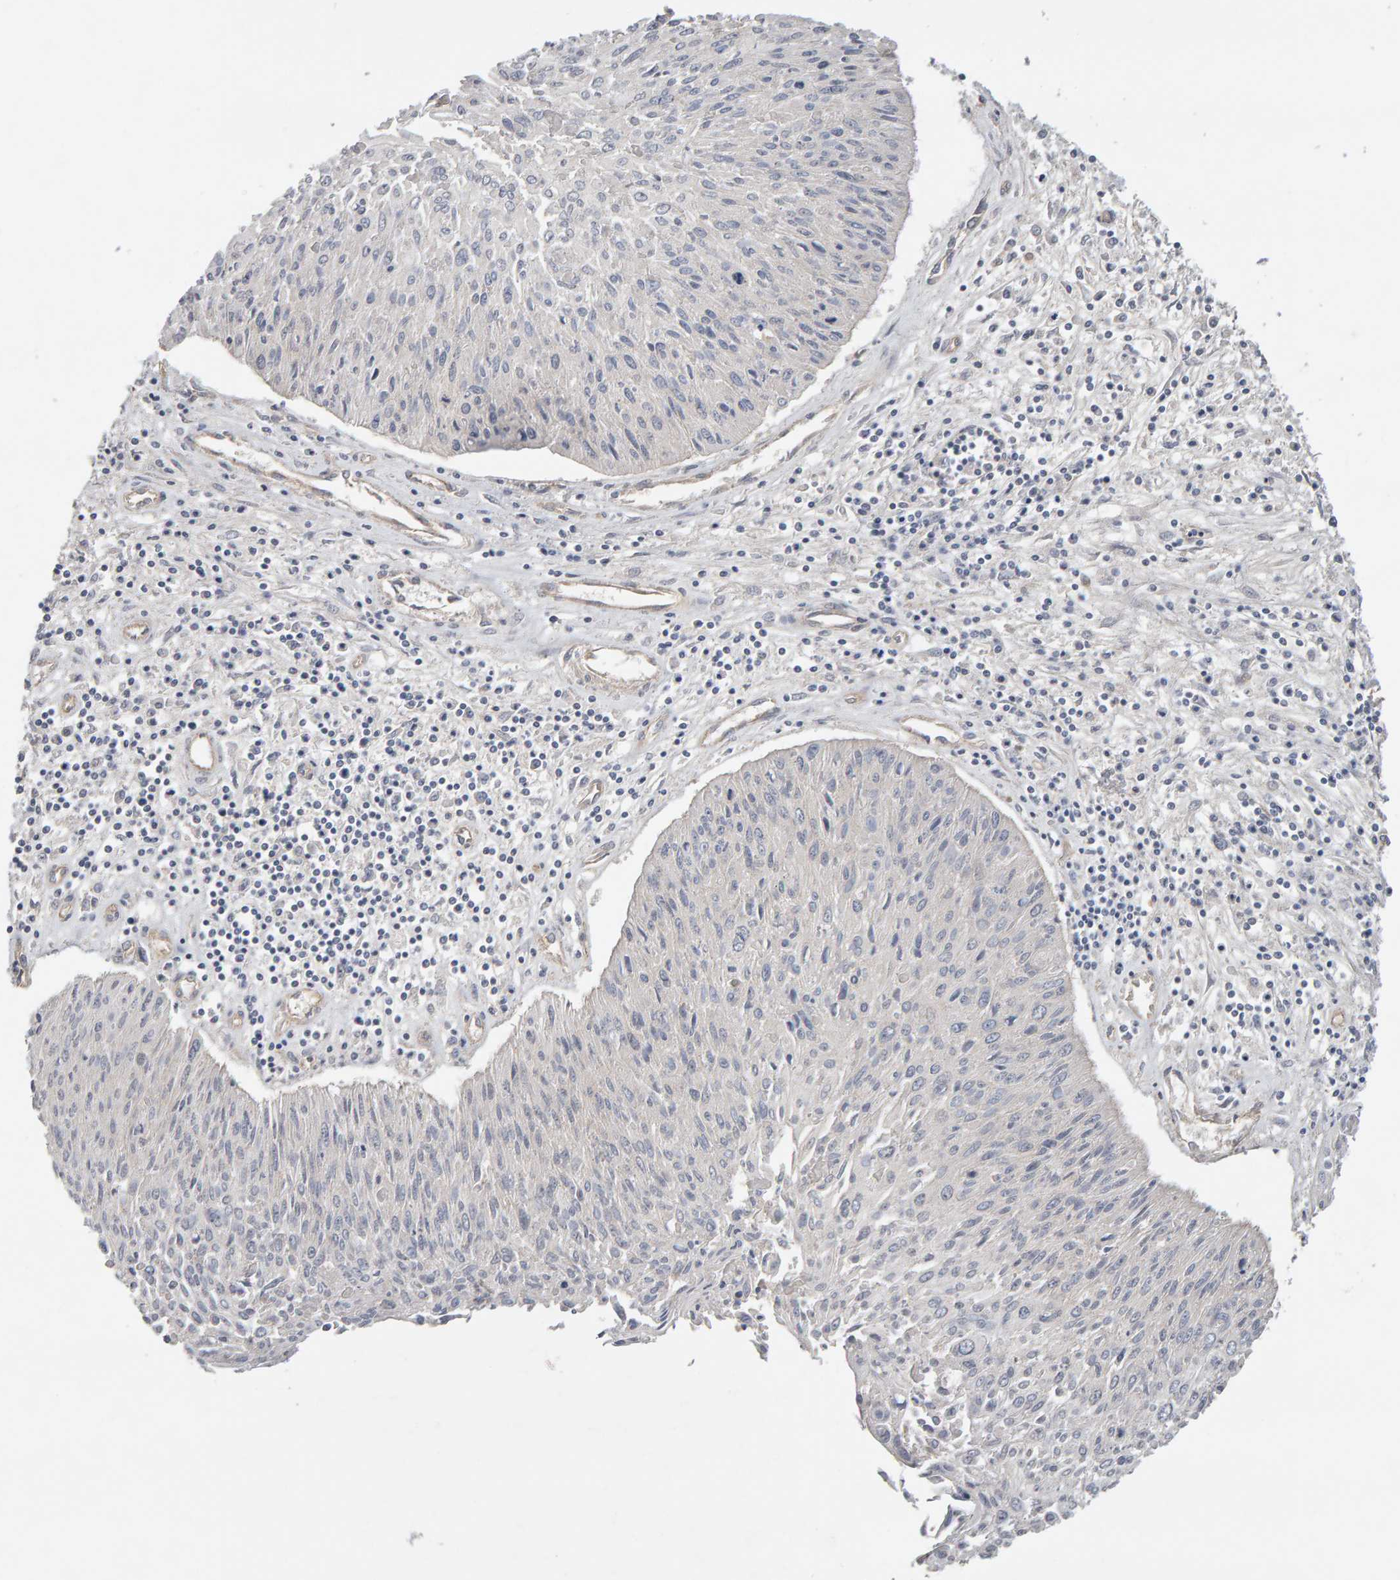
{"staining": {"intensity": "negative", "quantity": "none", "location": "none"}, "tissue": "cervical cancer", "cell_type": "Tumor cells", "image_type": "cancer", "snomed": [{"axis": "morphology", "description": "Squamous cell carcinoma, NOS"}, {"axis": "topography", "description": "Cervix"}], "caption": "Immunohistochemistry (IHC) photomicrograph of human cervical squamous cell carcinoma stained for a protein (brown), which demonstrates no staining in tumor cells. Nuclei are stained in blue.", "gene": "PPP1R16A", "patient": {"sex": "female", "age": 51}}